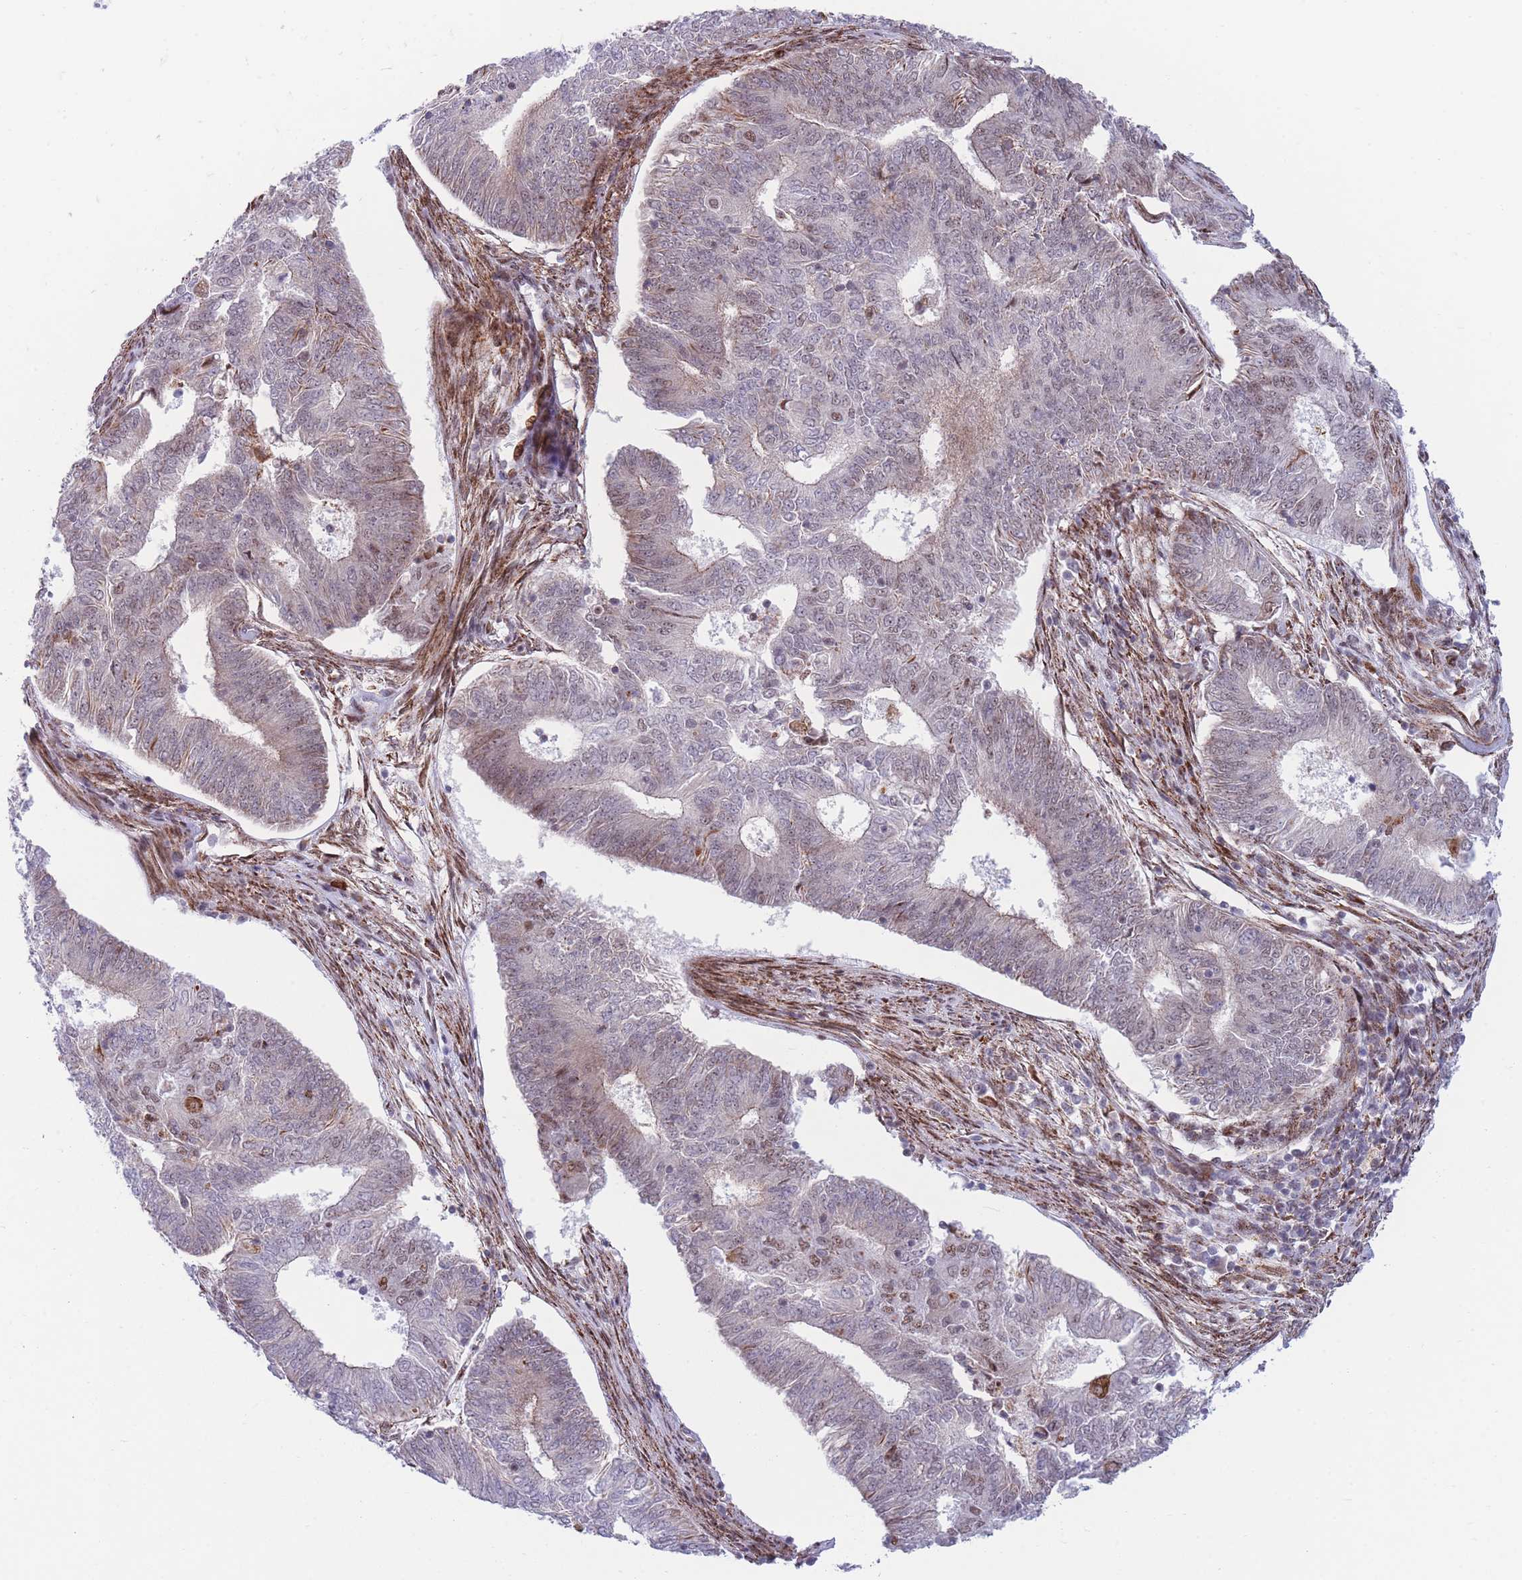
{"staining": {"intensity": "moderate", "quantity": "<25%", "location": "cytoplasmic/membranous,nuclear"}, "tissue": "endometrial cancer", "cell_type": "Tumor cells", "image_type": "cancer", "snomed": [{"axis": "morphology", "description": "Adenocarcinoma, NOS"}, {"axis": "topography", "description": "Endometrium"}], "caption": "A histopathology image of human endometrial cancer (adenocarcinoma) stained for a protein exhibits moderate cytoplasmic/membranous and nuclear brown staining in tumor cells.", "gene": "DNAJC3", "patient": {"sex": "female", "age": 62}}